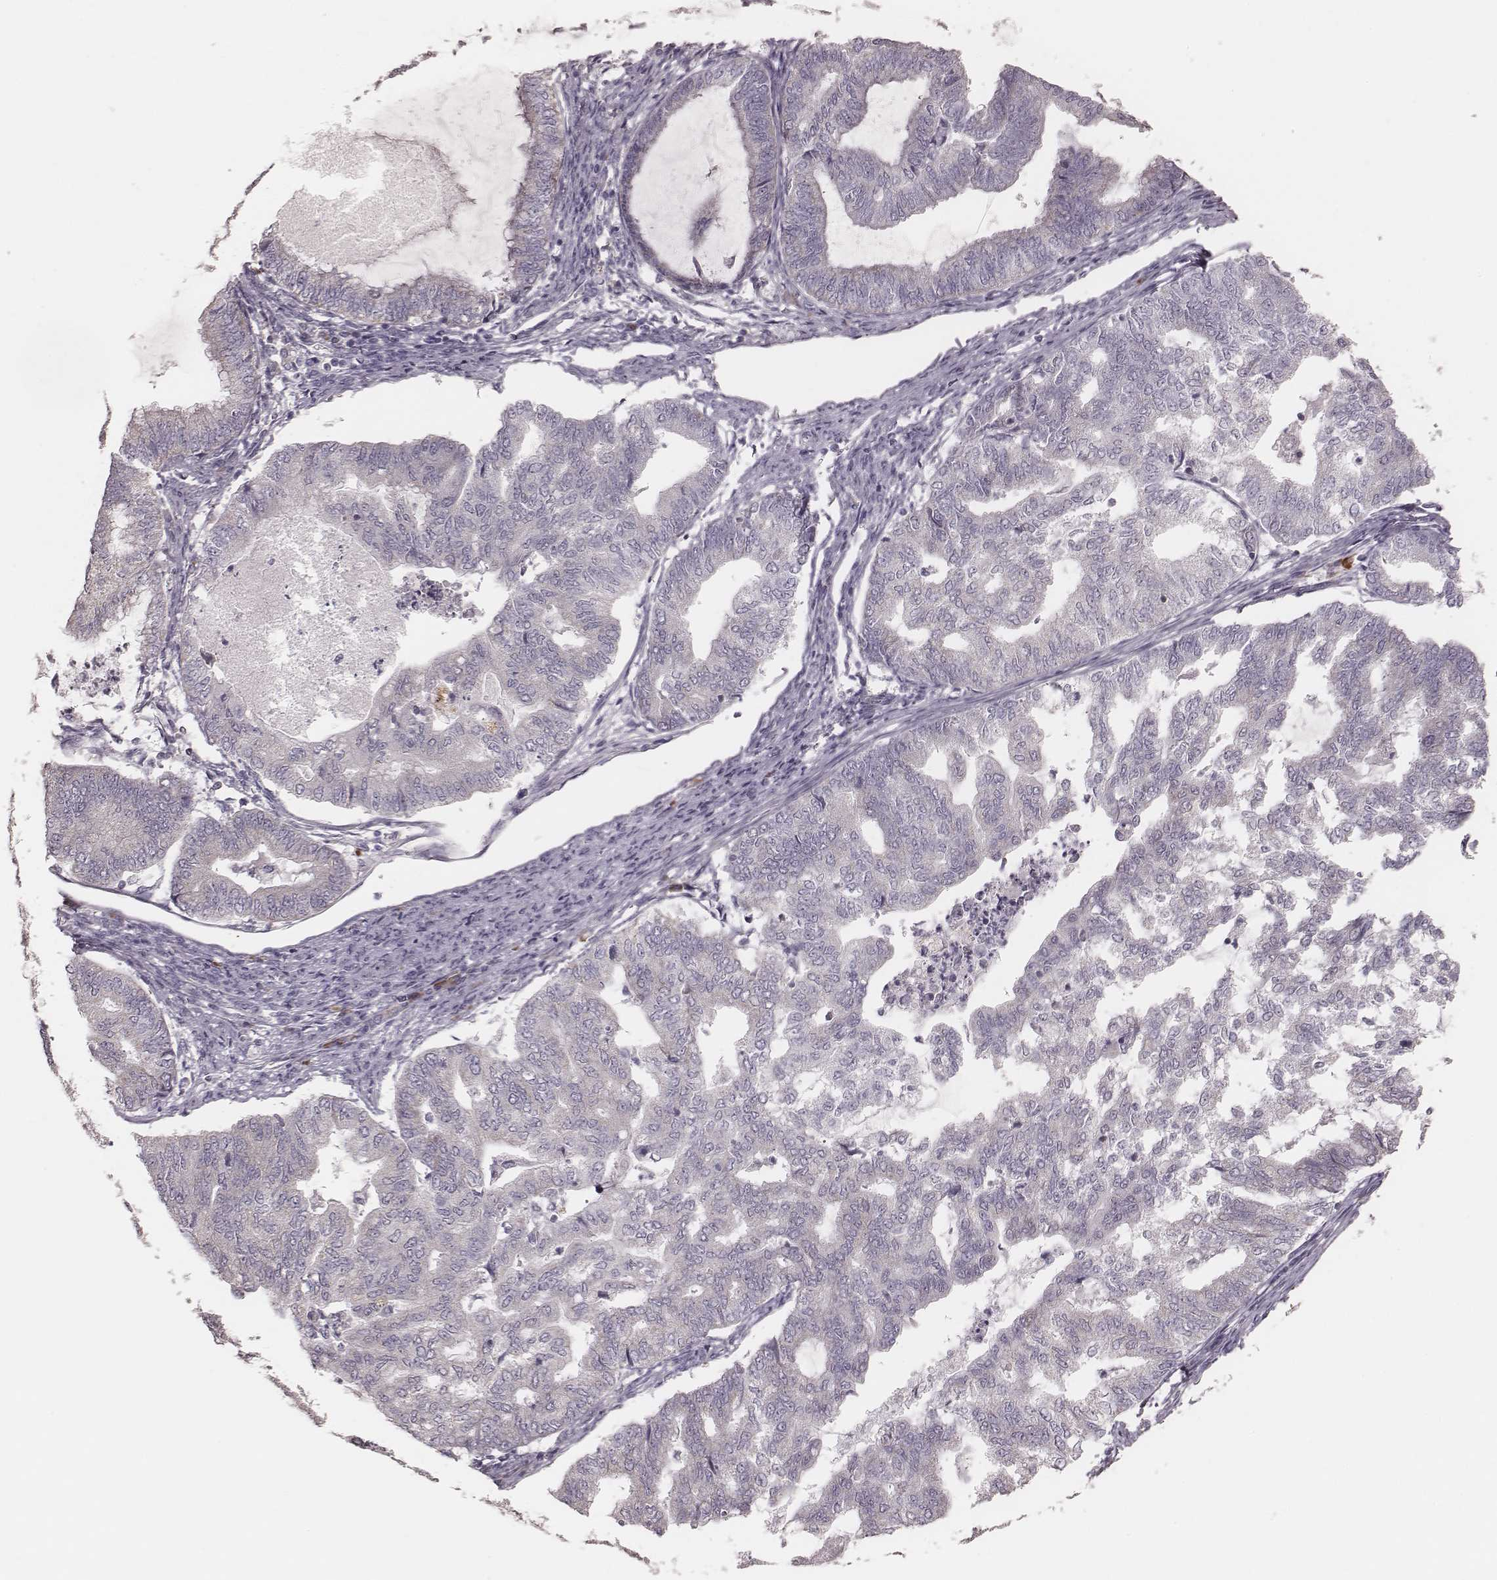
{"staining": {"intensity": "negative", "quantity": "none", "location": "none"}, "tissue": "endometrial cancer", "cell_type": "Tumor cells", "image_type": "cancer", "snomed": [{"axis": "morphology", "description": "Adenocarcinoma, NOS"}, {"axis": "topography", "description": "Endometrium"}], "caption": "This photomicrograph is of adenocarcinoma (endometrial) stained with IHC to label a protein in brown with the nuclei are counter-stained blue. There is no expression in tumor cells.", "gene": "KIF5C", "patient": {"sex": "female", "age": 79}}